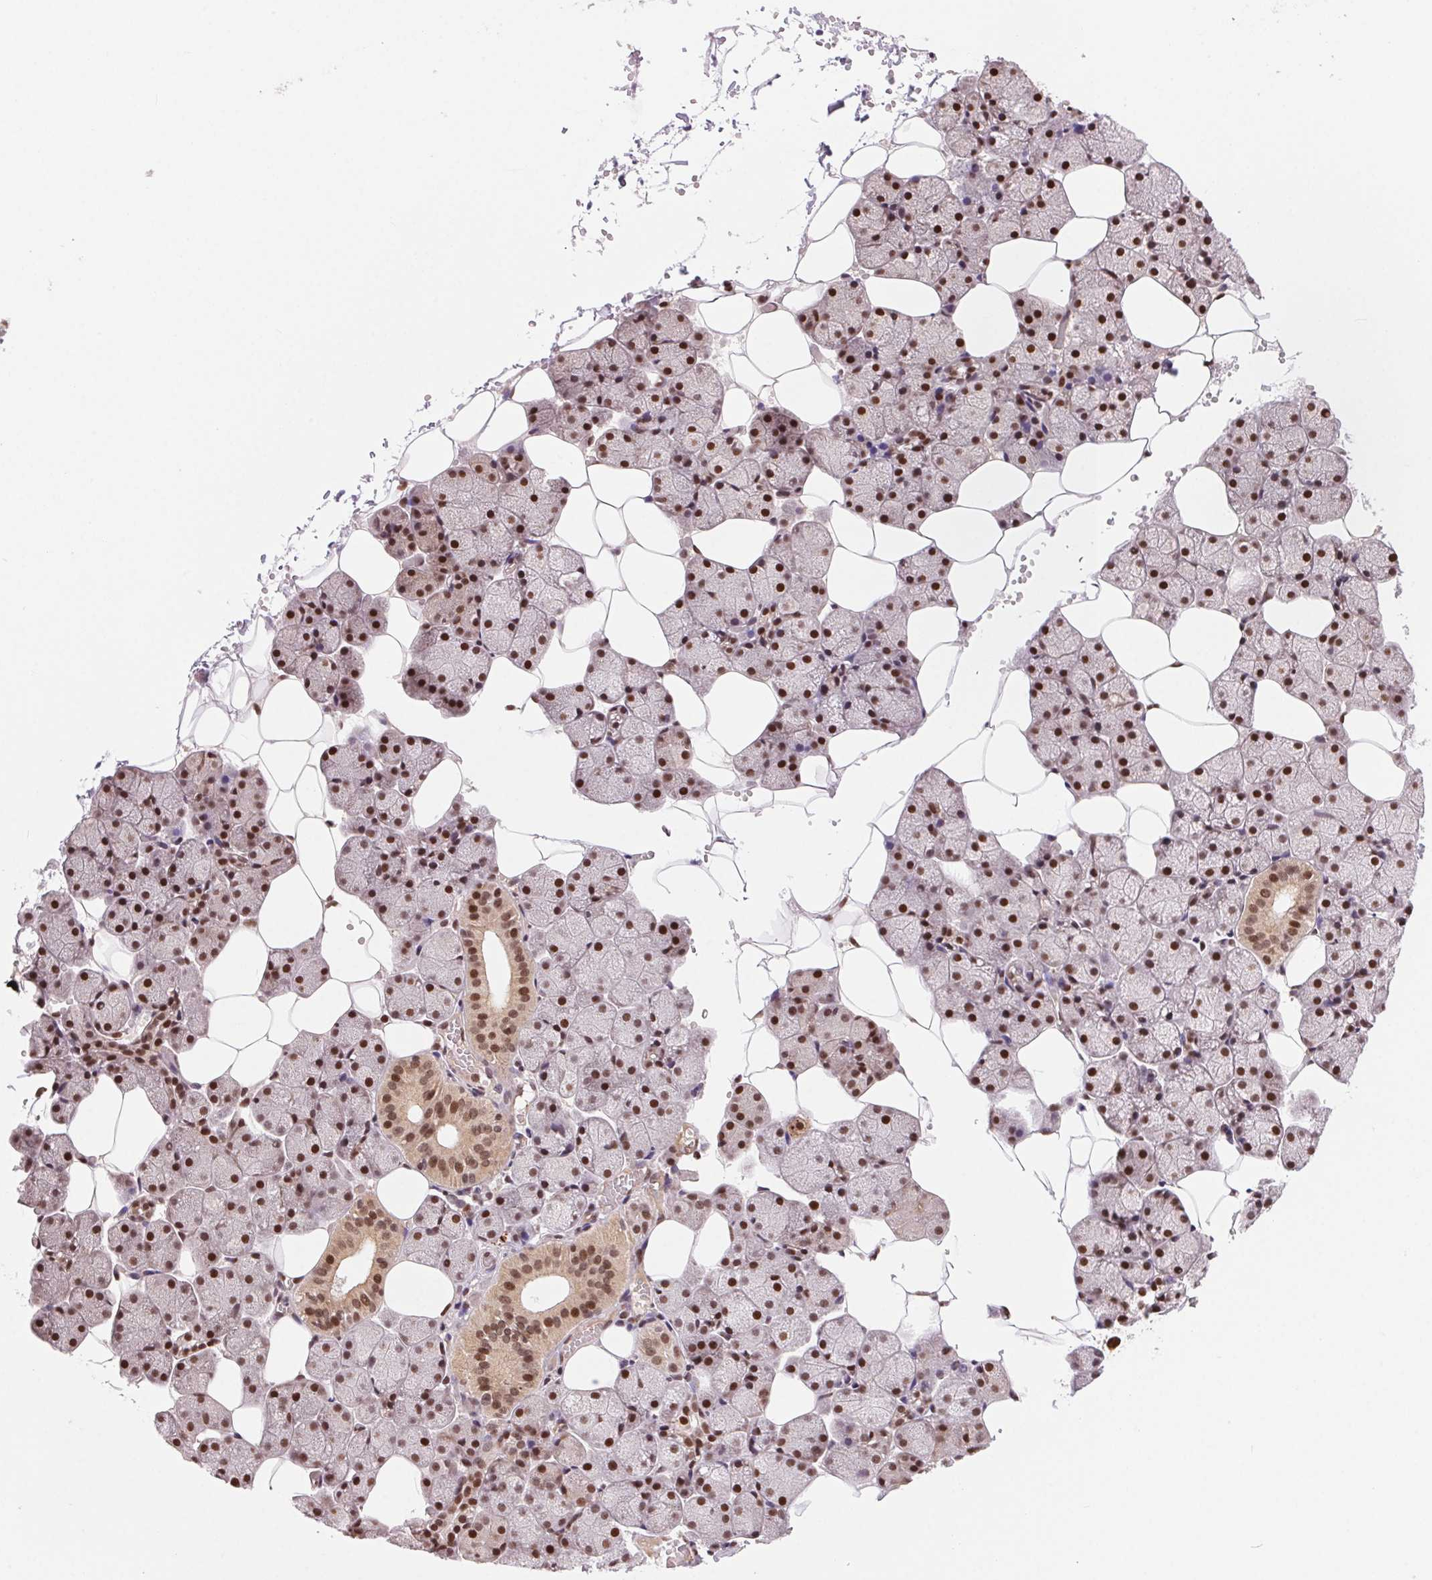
{"staining": {"intensity": "strong", "quantity": ">75%", "location": "nuclear"}, "tissue": "salivary gland", "cell_type": "Glandular cells", "image_type": "normal", "snomed": [{"axis": "morphology", "description": "Normal tissue, NOS"}, {"axis": "topography", "description": "Salivary gland"}], "caption": "Immunohistochemical staining of unremarkable human salivary gland shows >75% levels of strong nuclear protein expression in approximately >75% of glandular cells. The protein of interest is stained brown, and the nuclei are stained in blue (DAB (3,3'-diaminobenzidine) IHC with brightfield microscopy, high magnification).", "gene": "RAD23A", "patient": {"sex": "male", "age": 38}}